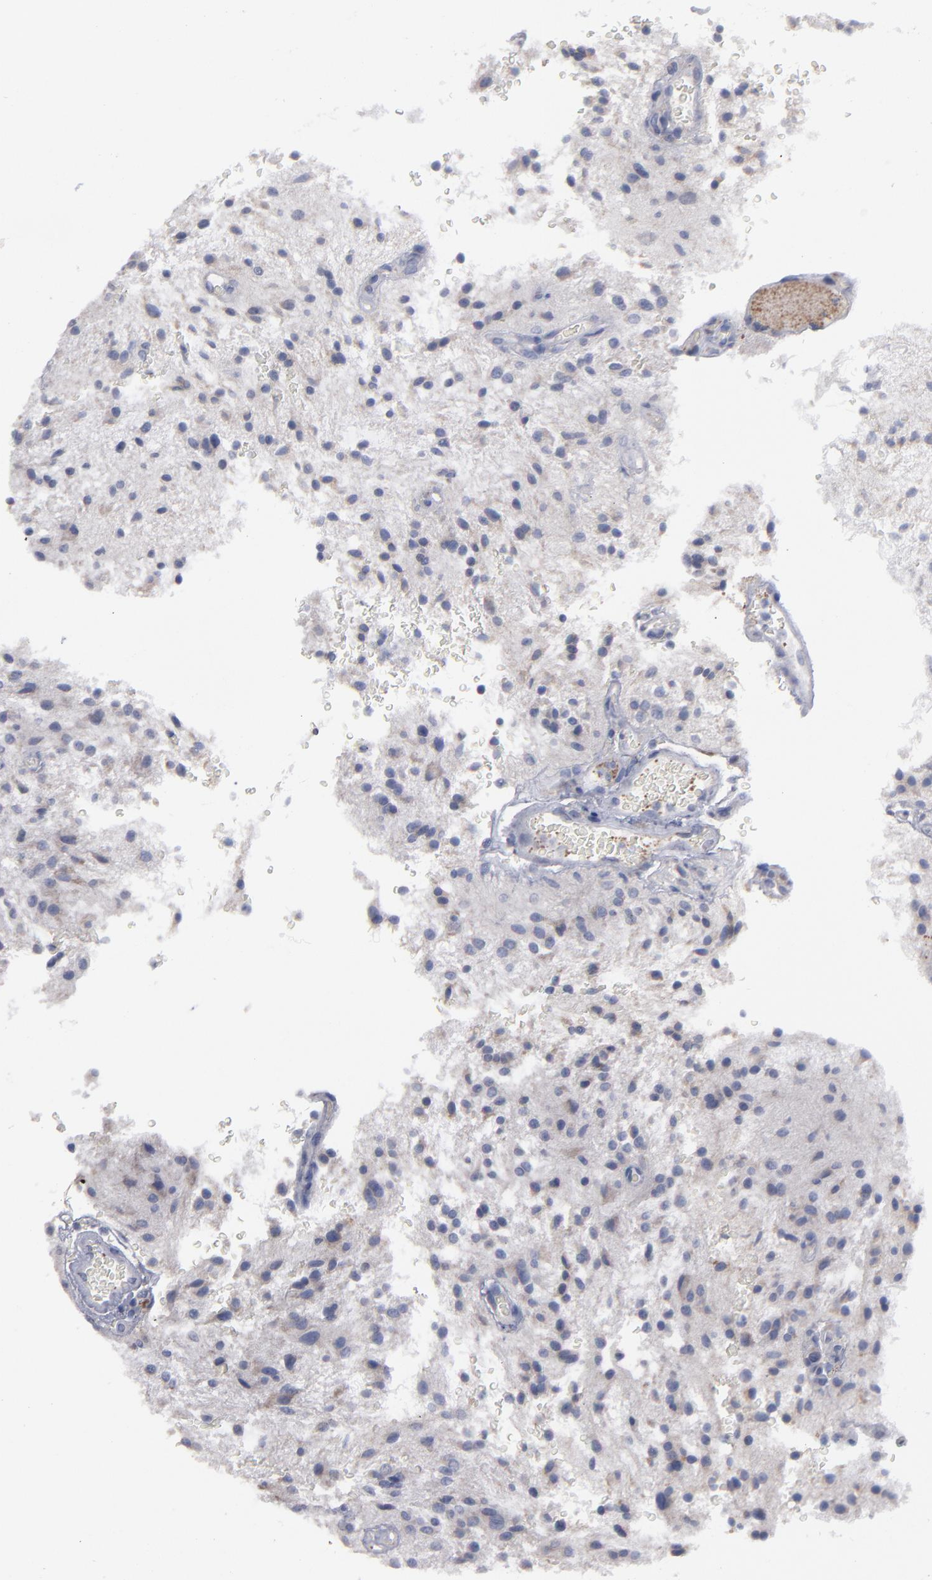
{"staining": {"intensity": "weak", "quantity": ">75%", "location": "cytoplasmic/membranous"}, "tissue": "glioma", "cell_type": "Tumor cells", "image_type": "cancer", "snomed": [{"axis": "morphology", "description": "Glioma, malignant, NOS"}, {"axis": "topography", "description": "Cerebellum"}], "caption": "Immunohistochemical staining of human glioma demonstrates weak cytoplasmic/membranous protein expression in about >75% of tumor cells.", "gene": "CCDC80", "patient": {"sex": "female", "age": 10}}